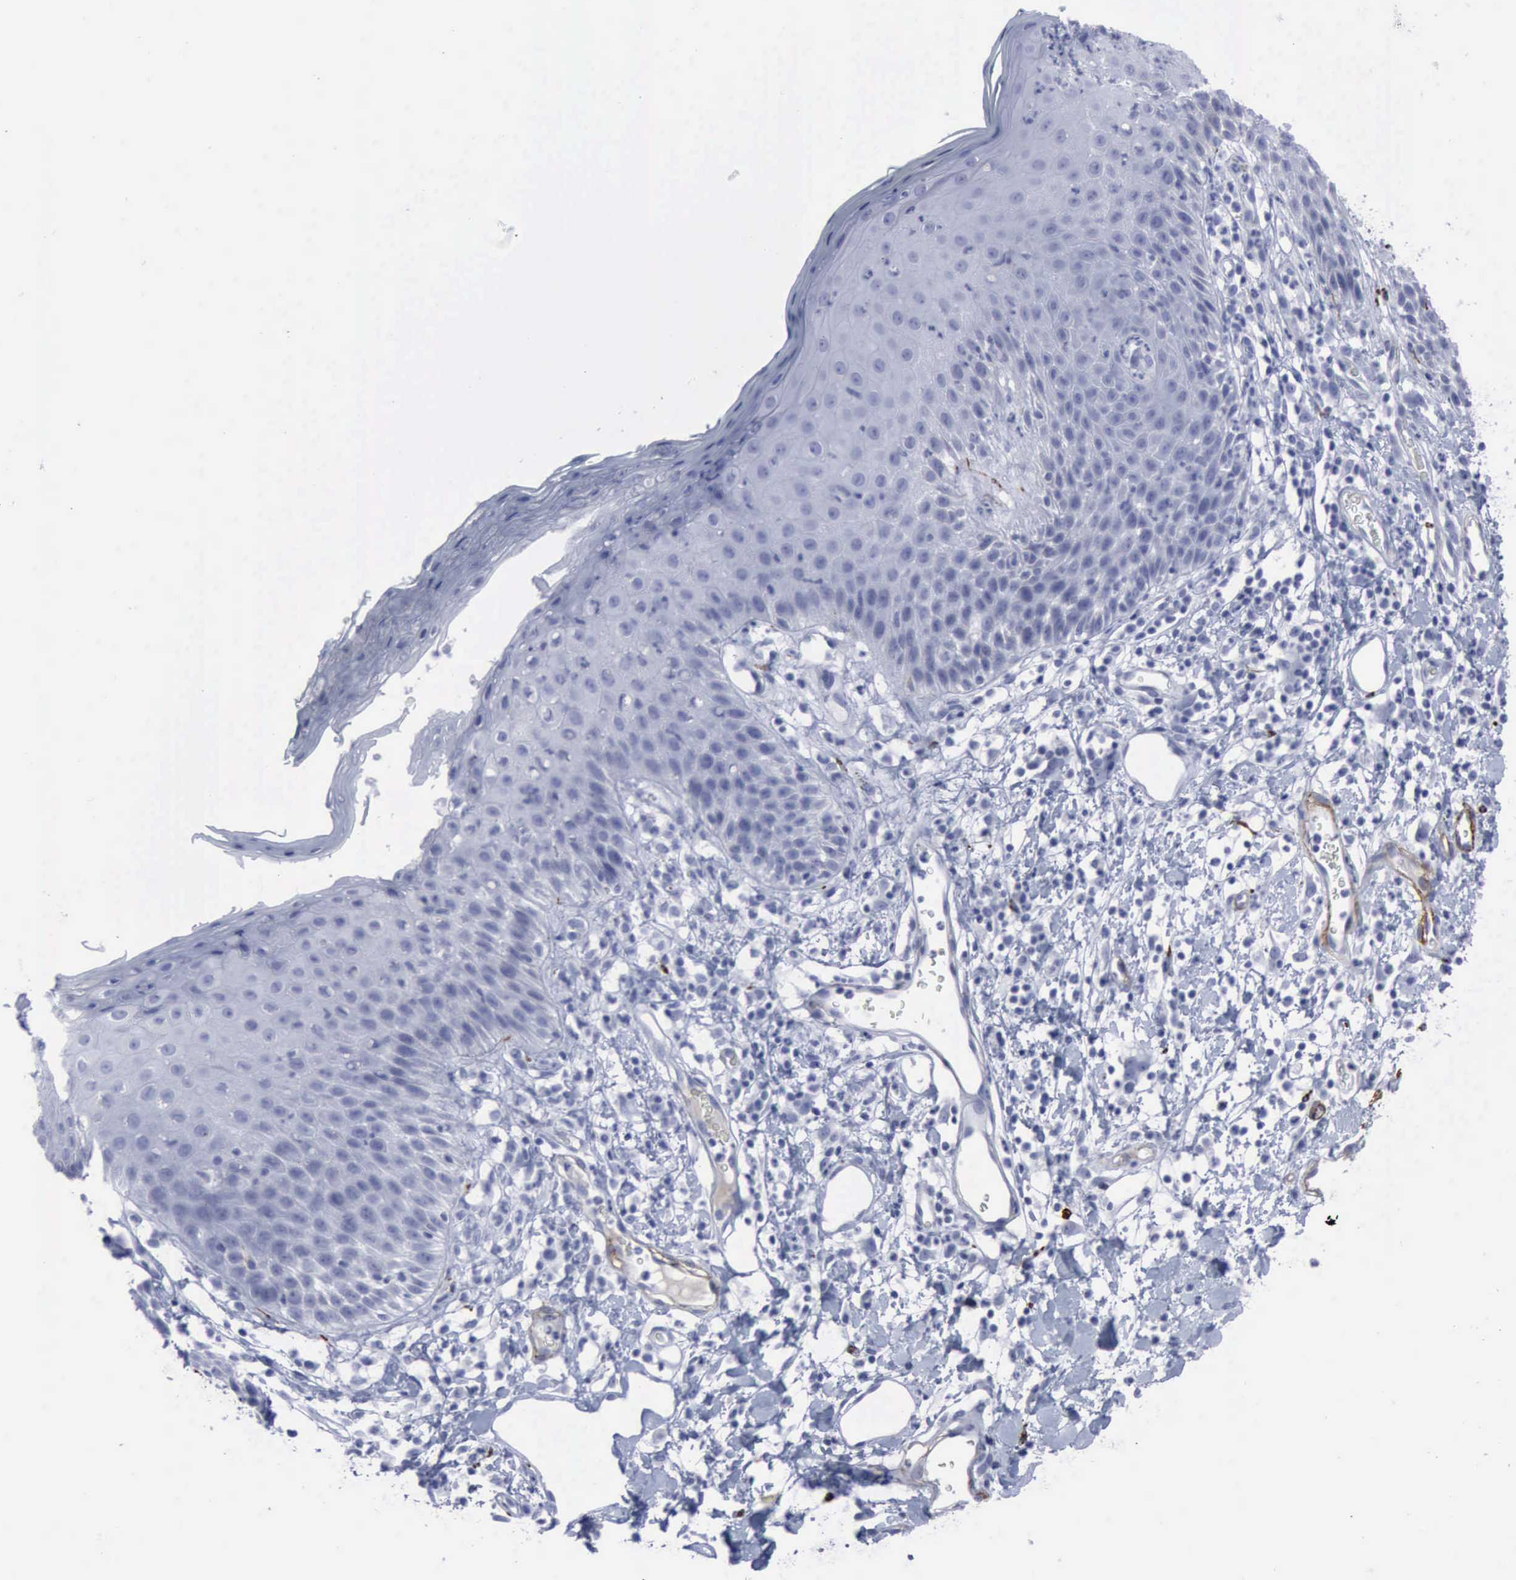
{"staining": {"intensity": "negative", "quantity": "none", "location": "none"}, "tissue": "skin", "cell_type": "Epidermal cells", "image_type": "normal", "snomed": [{"axis": "morphology", "description": "Normal tissue, NOS"}, {"axis": "topography", "description": "Vulva"}, {"axis": "topography", "description": "Peripheral nerve tissue"}], "caption": "Immunohistochemistry (IHC) of benign skin reveals no expression in epidermal cells.", "gene": "NGFR", "patient": {"sex": "female", "age": 68}}